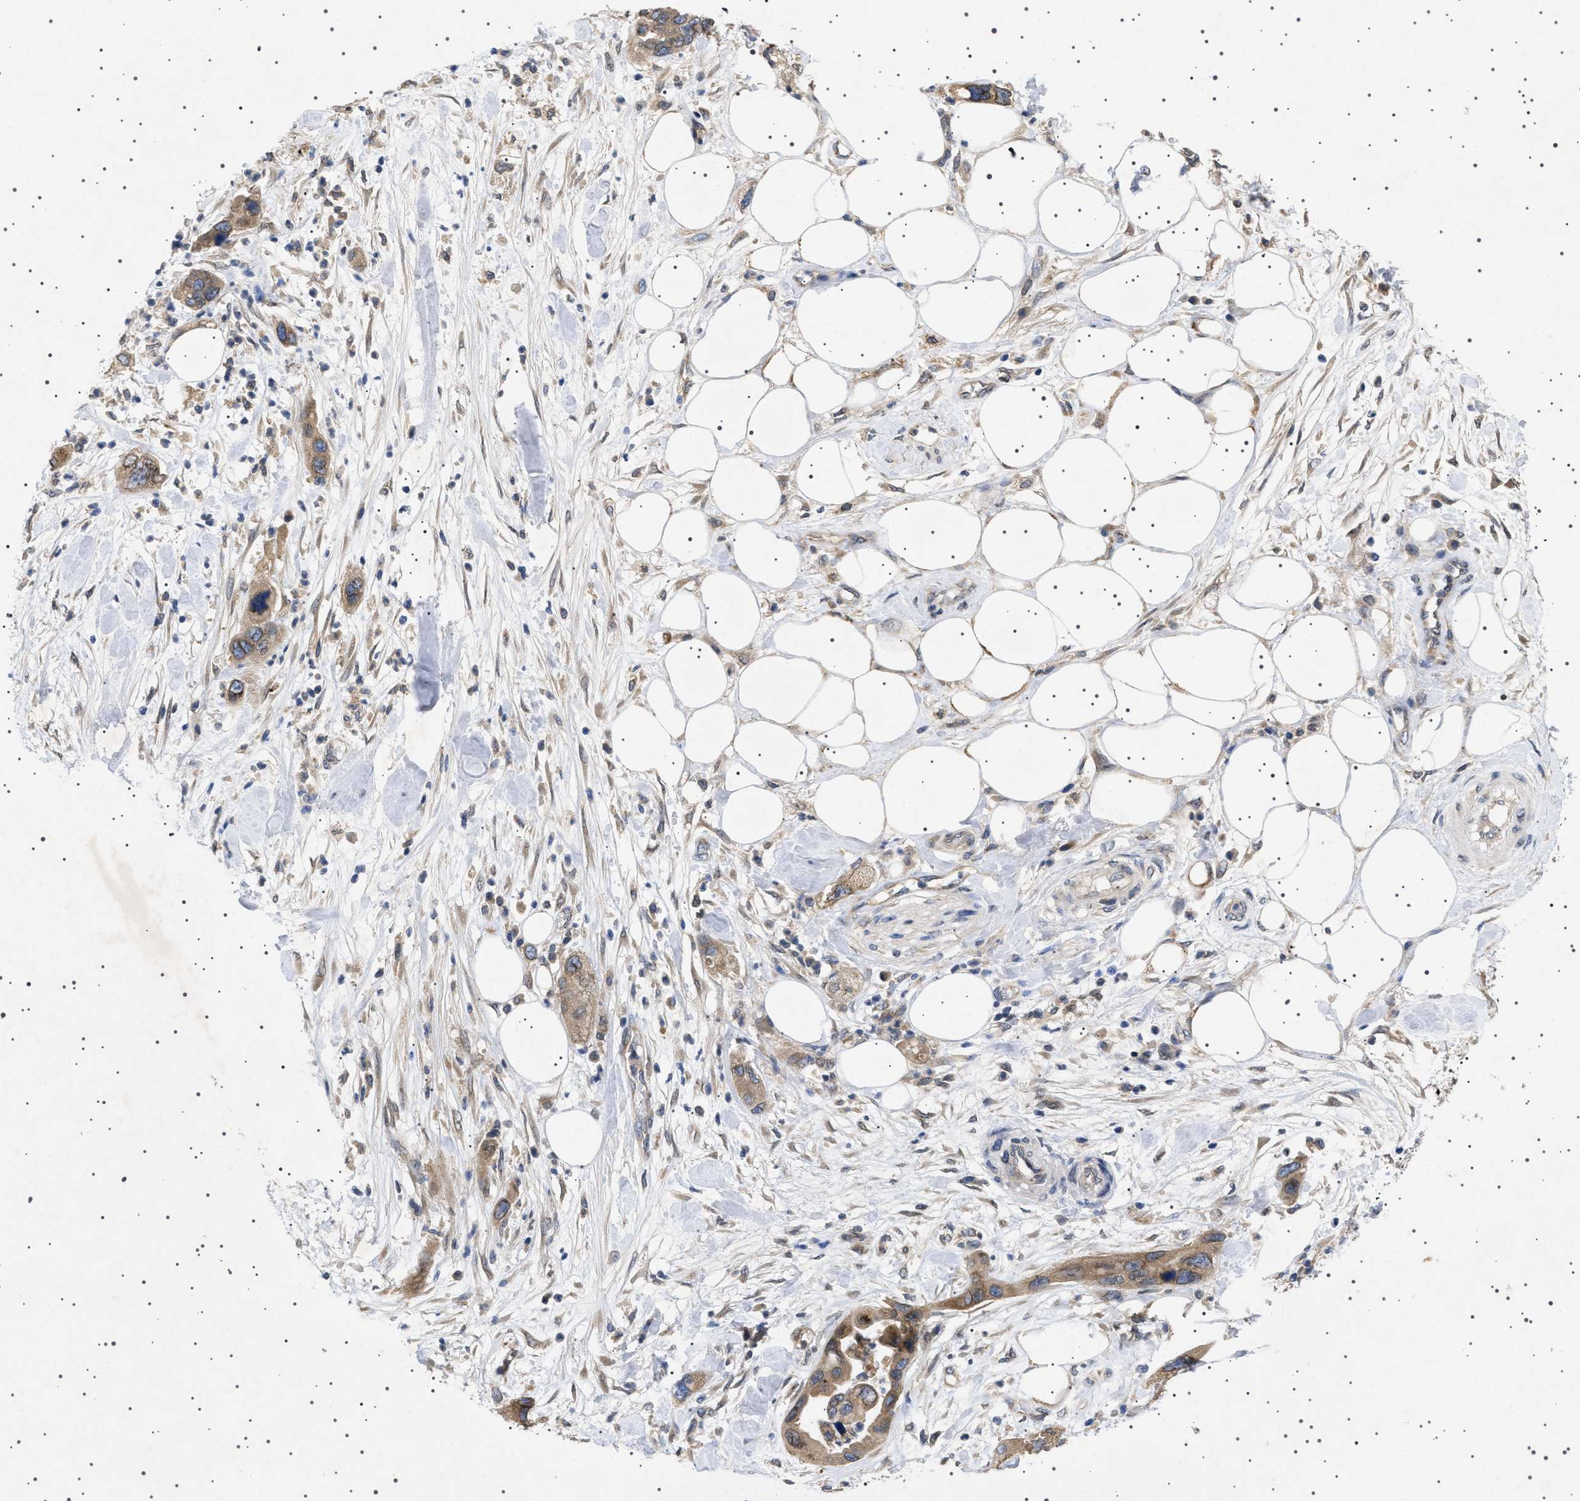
{"staining": {"intensity": "moderate", "quantity": ">75%", "location": "cytoplasmic/membranous,nuclear"}, "tissue": "pancreatic cancer", "cell_type": "Tumor cells", "image_type": "cancer", "snomed": [{"axis": "morphology", "description": "Normal tissue, NOS"}, {"axis": "morphology", "description": "Adenocarcinoma, NOS"}, {"axis": "topography", "description": "Pancreas"}], "caption": "This is an image of immunohistochemistry (IHC) staining of pancreatic cancer, which shows moderate expression in the cytoplasmic/membranous and nuclear of tumor cells.", "gene": "NUP93", "patient": {"sex": "female", "age": 71}}